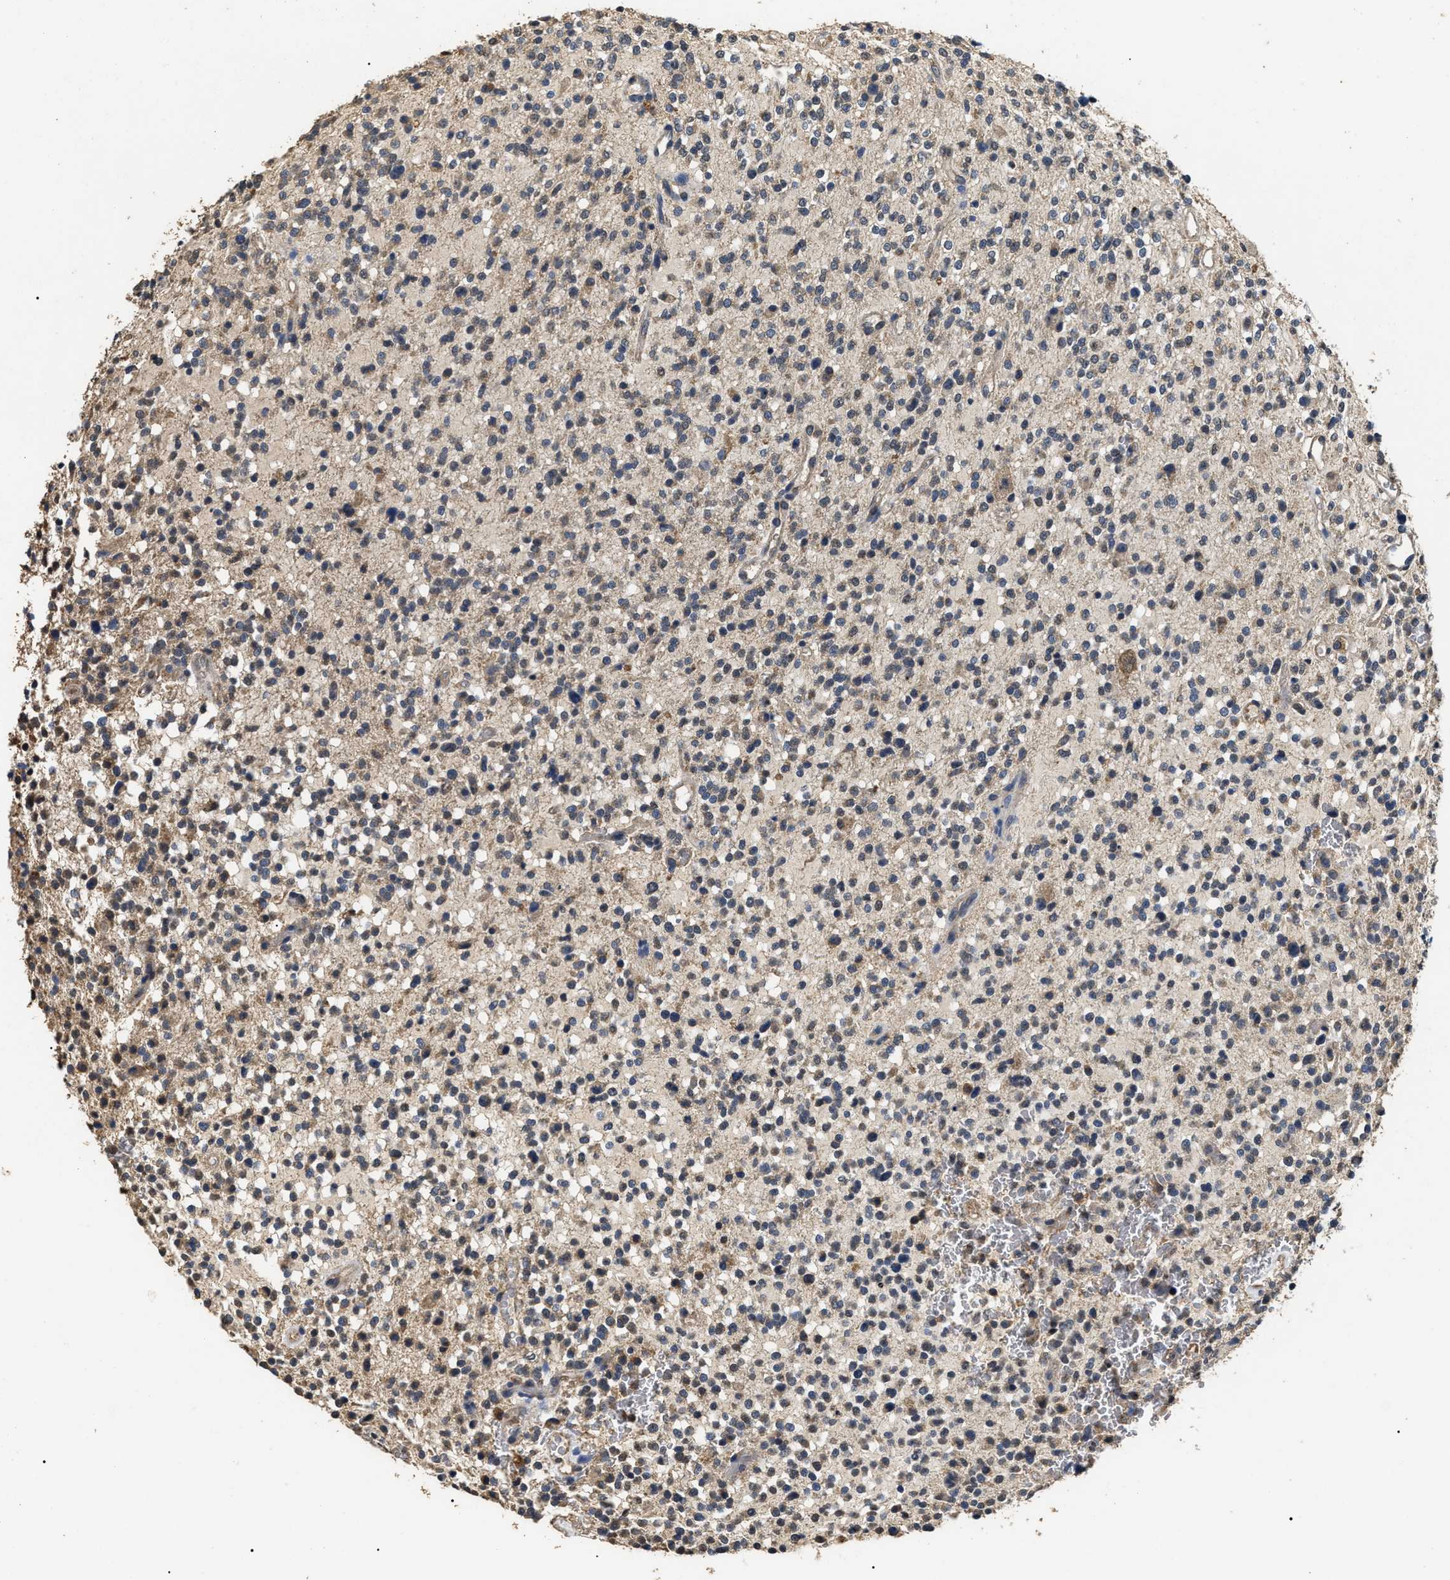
{"staining": {"intensity": "weak", "quantity": "<25%", "location": "cytoplasmic/membranous"}, "tissue": "glioma", "cell_type": "Tumor cells", "image_type": "cancer", "snomed": [{"axis": "morphology", "description": "Glioma, malignant, High grade"}, {"axis": "topography", "description": "Brain"}], "caption": "DAB immunohistochemical staining of glioma exhibits no significant expression in tumor cells. (Stains: DAB IHC with hematoxylin counter stain, Microscopy: brightfield microscopy at high magnification).", "gene": "PSMD8", "patient": {"sex": "male", "age": 48}}